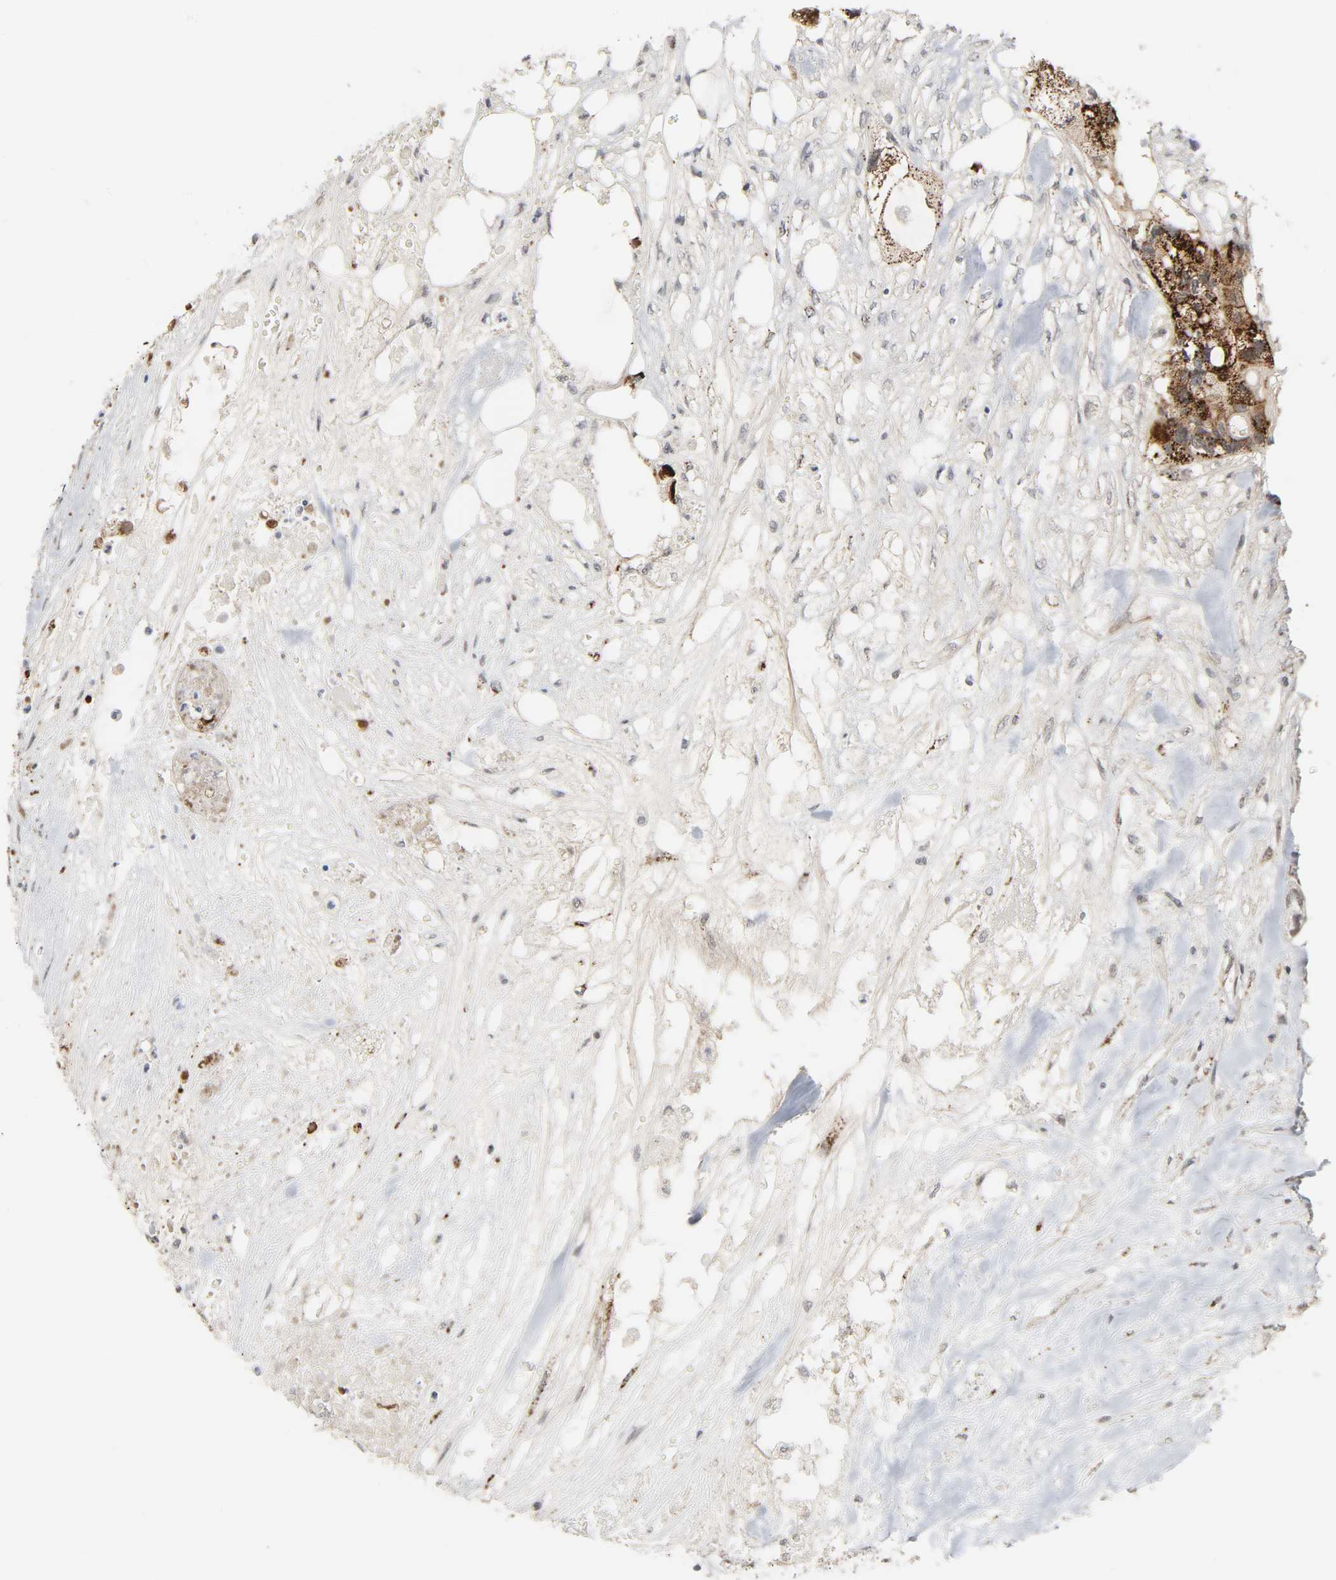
{"staining": {"intensity": "moderate", "quantity": "25%-75%", "location": "cytoplasmic/membranous,nuclear"}, "tissue": "colorectal cancer", "cell_type": "Tumor cells", "image_type": "cancer", "snomed": [{"axis": "morphology", "description": "Adenocarcinoma, NOS"}, {"axis": "topography", "description": "Colon"}], "caption": "The image exhibits a brown stain indicating the presence of a protein in the cytoplasmic/membranous and nuclear of tumor cells in colorectal adenocarcinoma.", "gene": "MUC1", "patient": {"sex": "female", "age": 57}}